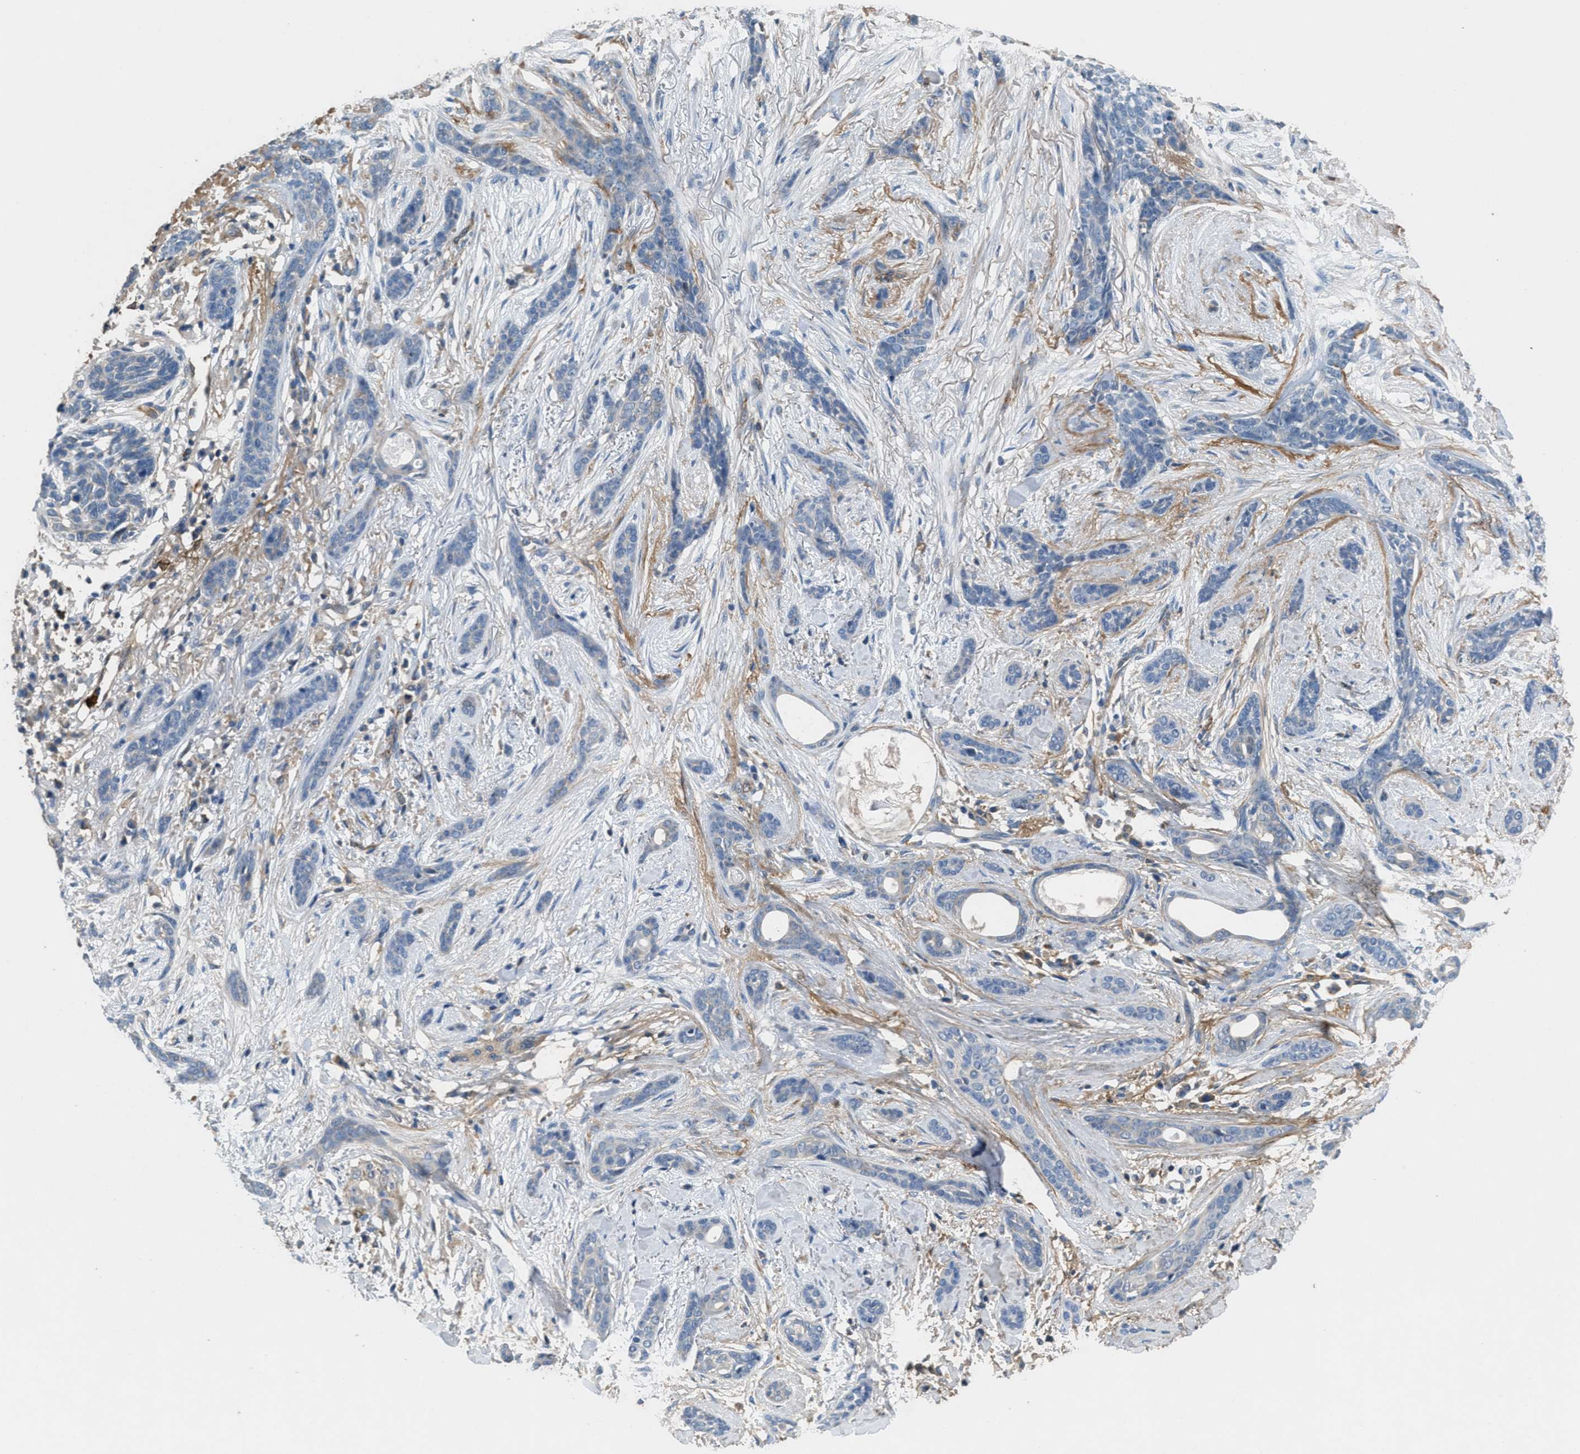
{"staining": {"intensity": "negative", "quantity": "none", "location": "none"}, "tissue": "skin cancer", "cell_type": "Tumor cells", "image_type": "cancer", "snomed": [{"axis": "morphology", "description": "Basal cell carcinoma"}, {"axis": "morphology", "description": "Adnexal tumor, benign"}, {"axis": "topography", "description": "Skin"}], "caption": "The histopathology image exhibits no significant positivity in tumor cells of skin cancer (basal cell carcinoma).", "gene": "DGKE", "patient": {"sex": "female", "age": 42}}